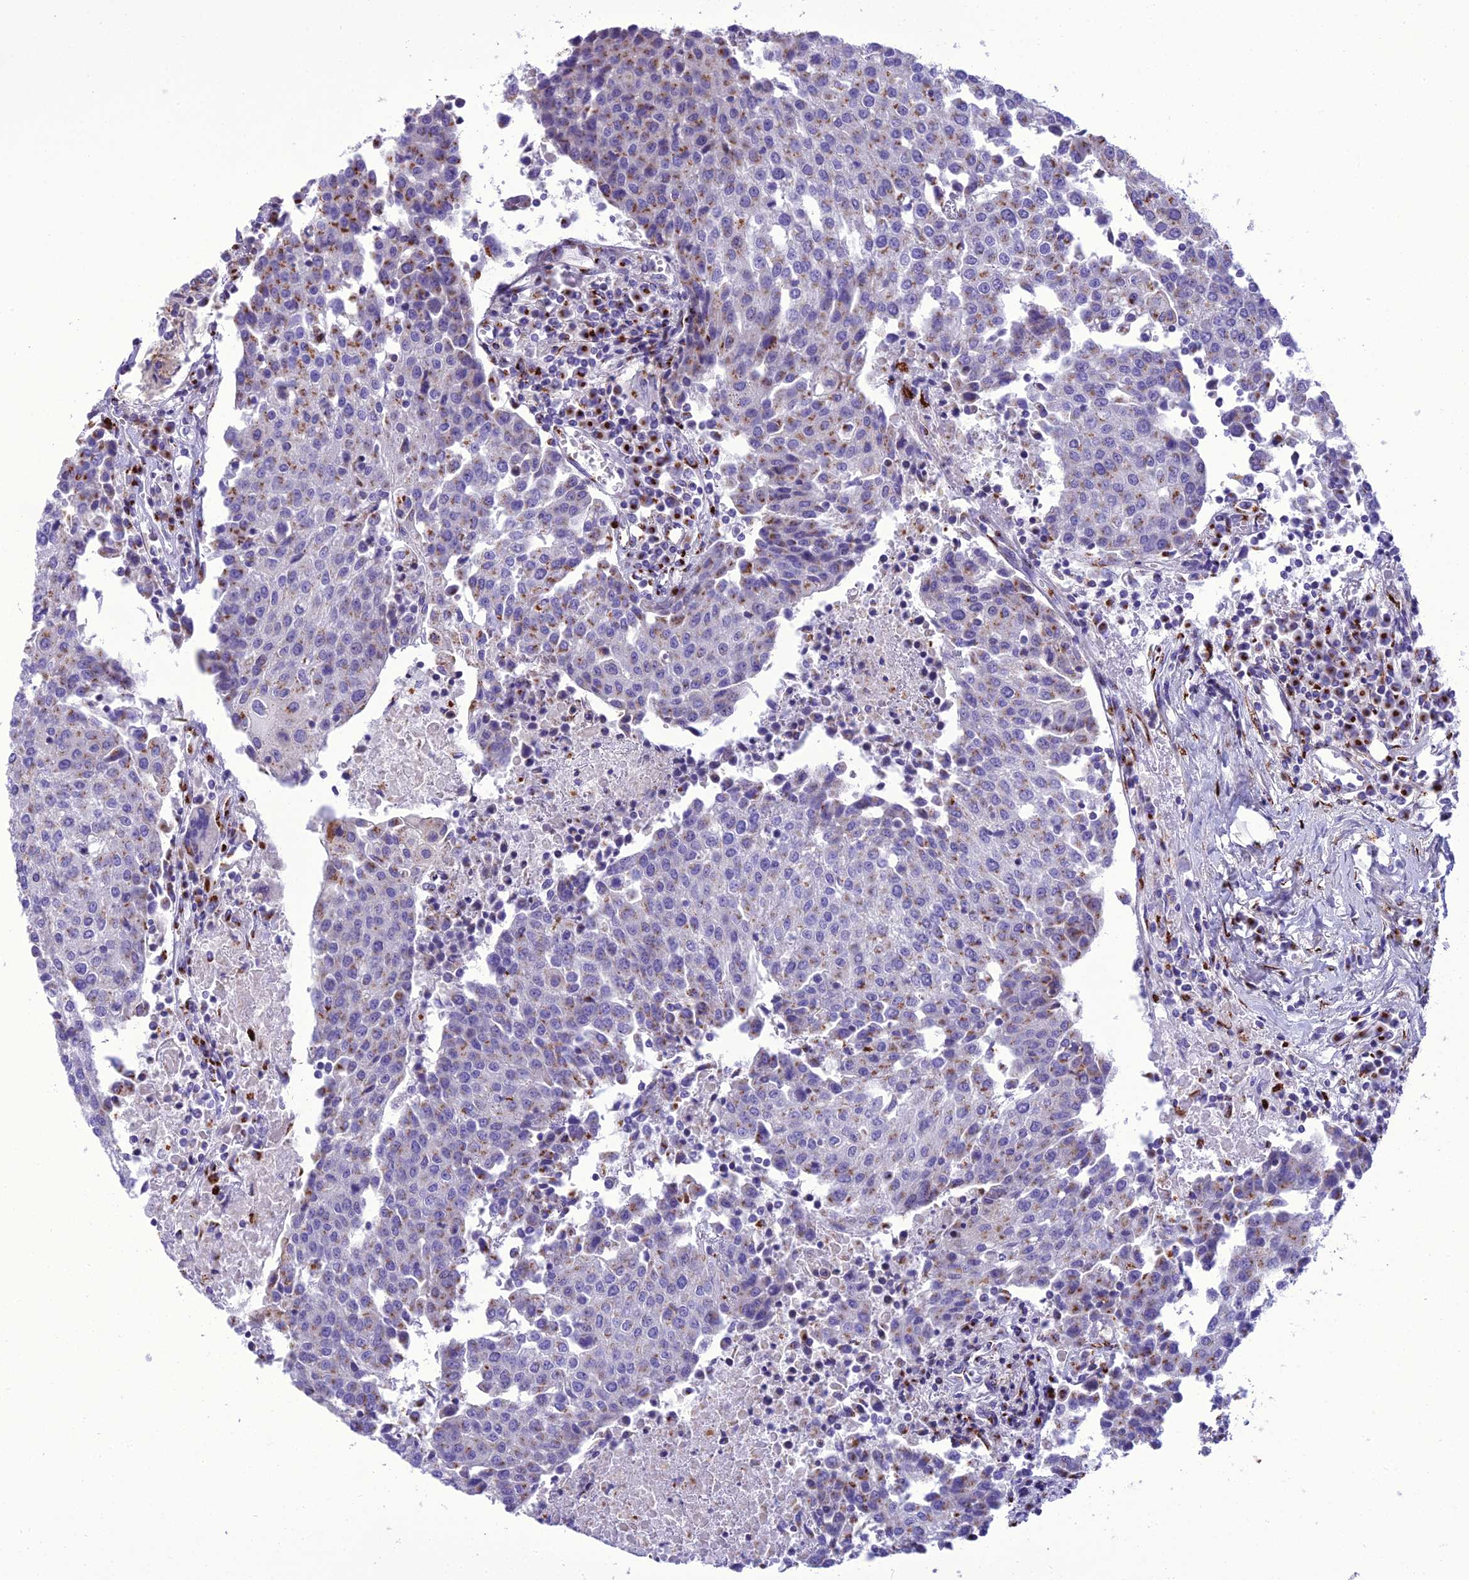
{"staining": {"intensity": "moderate", "quantity": "25%-75%", "location": "cytoplasmic/membranous"}, "tissue": "urothelial cancer", "cell_type": "Tumor cells", "image_type": "cancer", "snomed": [{"axis": "morphology", "description": "Urothelial carcinoma, High grade"}, {"axis": "topography", "description": "Urinary bladder"}], "caption": "High-grade urothelial carcinoma stained with a brown dye reveals moderate cytoplasmic/membranous positive expression in about 25%-75% of tumor cells.", "gene": "GOLM2", "patient": {"sex": "female", "age": 85}}